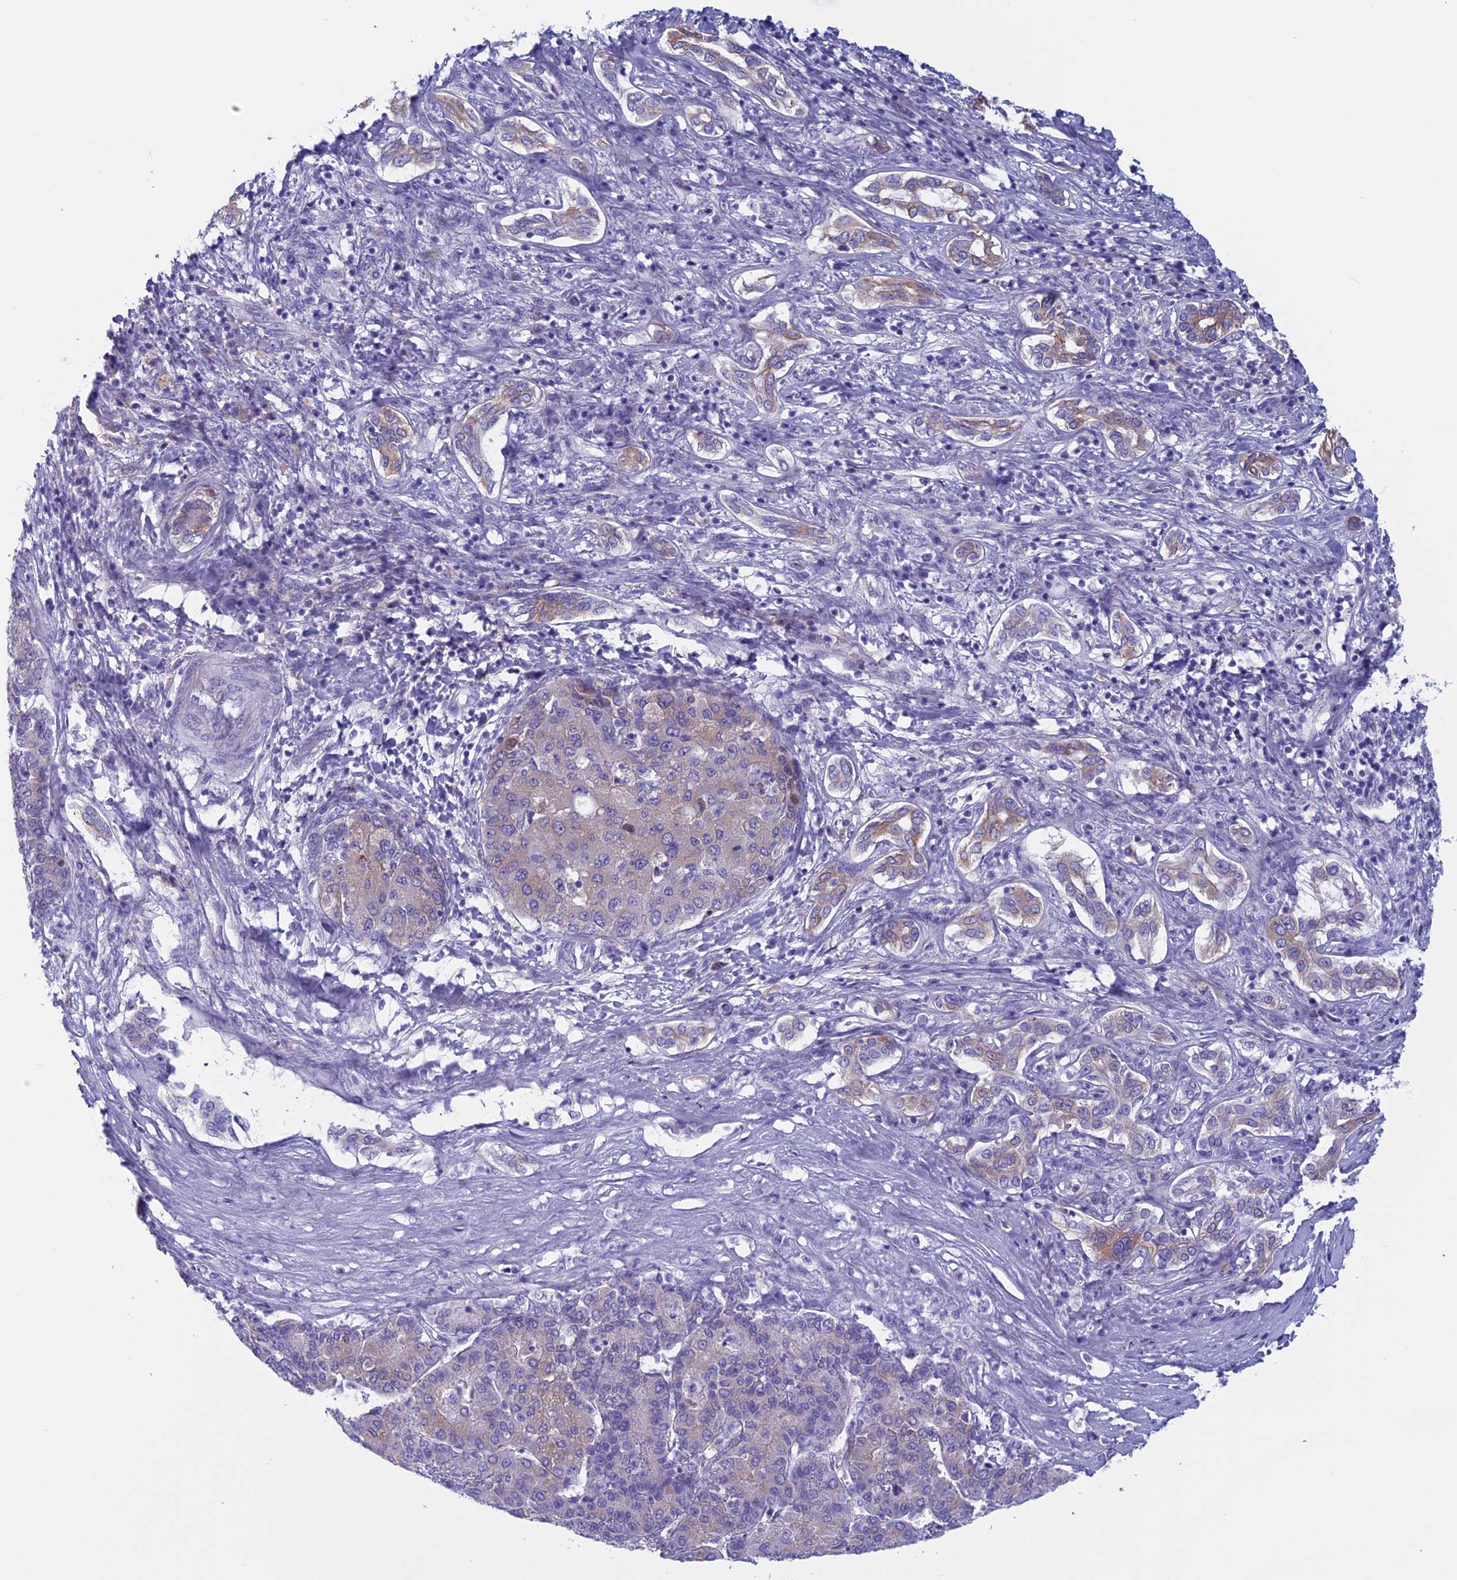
{"staining": {"intensity": "negative", "quantity": "none", "location": "none"}, "tissue": "liver cancer", "cell_type": "Tumor cells", "image_type": "cancer", "snomed": [{"axis": "morphology", "description": "Carcinoma, Hepatocellular, NOS"}, {"axis": "topography", "description": "Liver"}], "caption": "High power microscopy micrograph of an immunohistochemistry (IHC) micrograph of liver cancer (hepatocellular carcinoma), revealing no significant expression in tumor cells.", "gene": "ANGPTL2", "patient": {"sex": "male", "age": 65}}